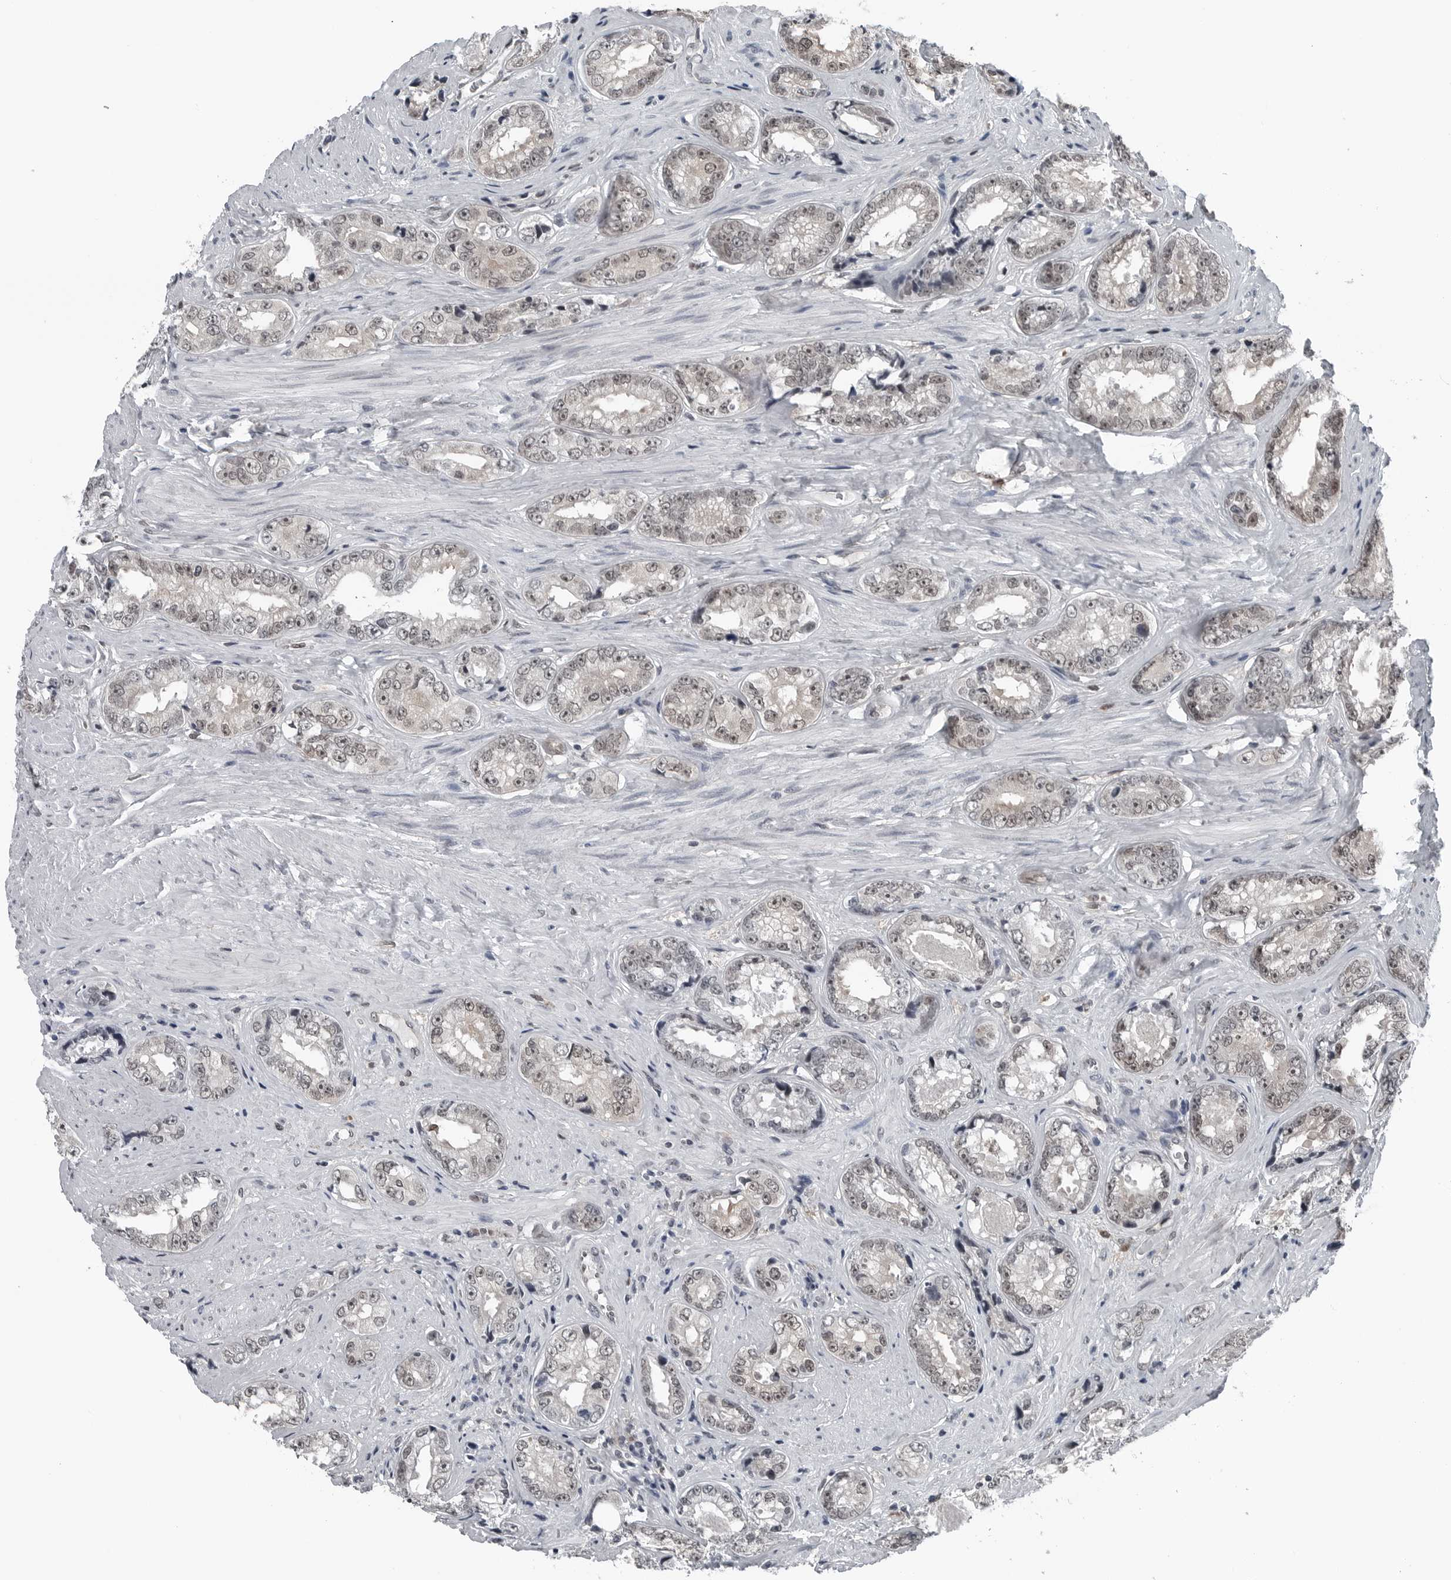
{"staining": {"intensity": "weak", "quantity": "25%-75%", "location": "nuclear"}, "tissue": "prostate cancer", "cell_type": "Tumor cells", "image_type": "cancer", "snomed": [{"axis": "morphology", "description": "Adenocarcinoma, High grade"}, {"axis": "topography", "description": "Prostate"}], "caption": "High-magnification brightfield microscopy of prostate cancer (adenocarcinoma (high-grade)) stained with DAB (3,3'-diaminobenzidine) (brown) and counterstained with hematoxylin (blue). tumor cells exhibit weak nuclear staining is present in about25%-75% of cells. The staining was performed using DAB (3,3'-diaminobenzidine) to visualize the protein expression in brown, while the nuclei were stained in blue with hematoxylin (Magnification: 20x).", "gene": "AKR1A1", "patient": {"sex": "male", "age": 61}}